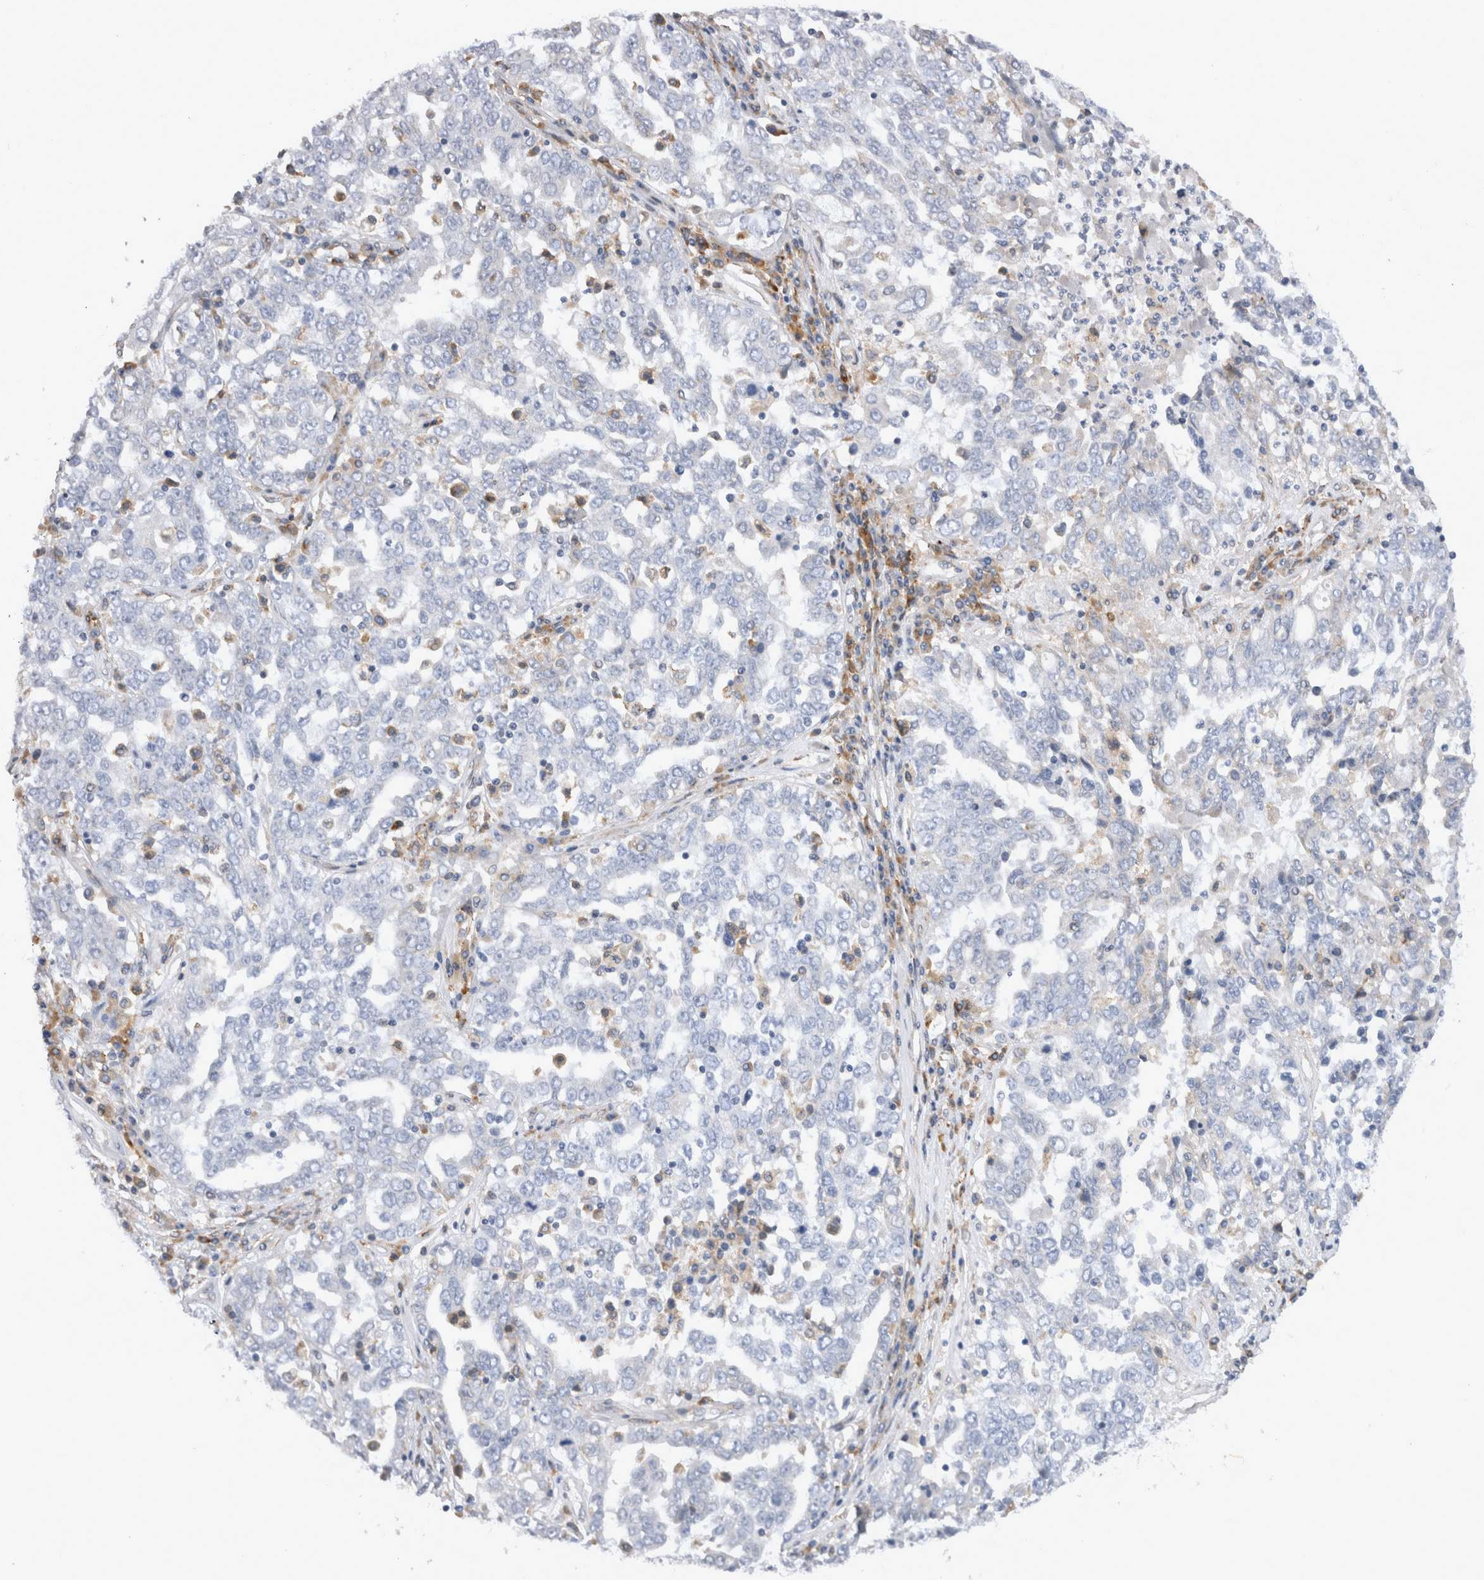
{"staining": {"intensity": "negative", "quantity": "none", "location": "none"}, "tissue": "ovarian cancer", "cell_type": "Tumor cells", "image_type": "cancer", "snomed": [{"axis": "morphology", "description": "Carcinoma, endometroid"}, {"axis": "topography", "description": "Ovary"}], "caption": "An IHC image of ovarian cancer is shown. There is no staining in tumor cells of ovarian cancer.", "gene": "VCPIP1", "patient": {"sex": "female", "age": 62}}